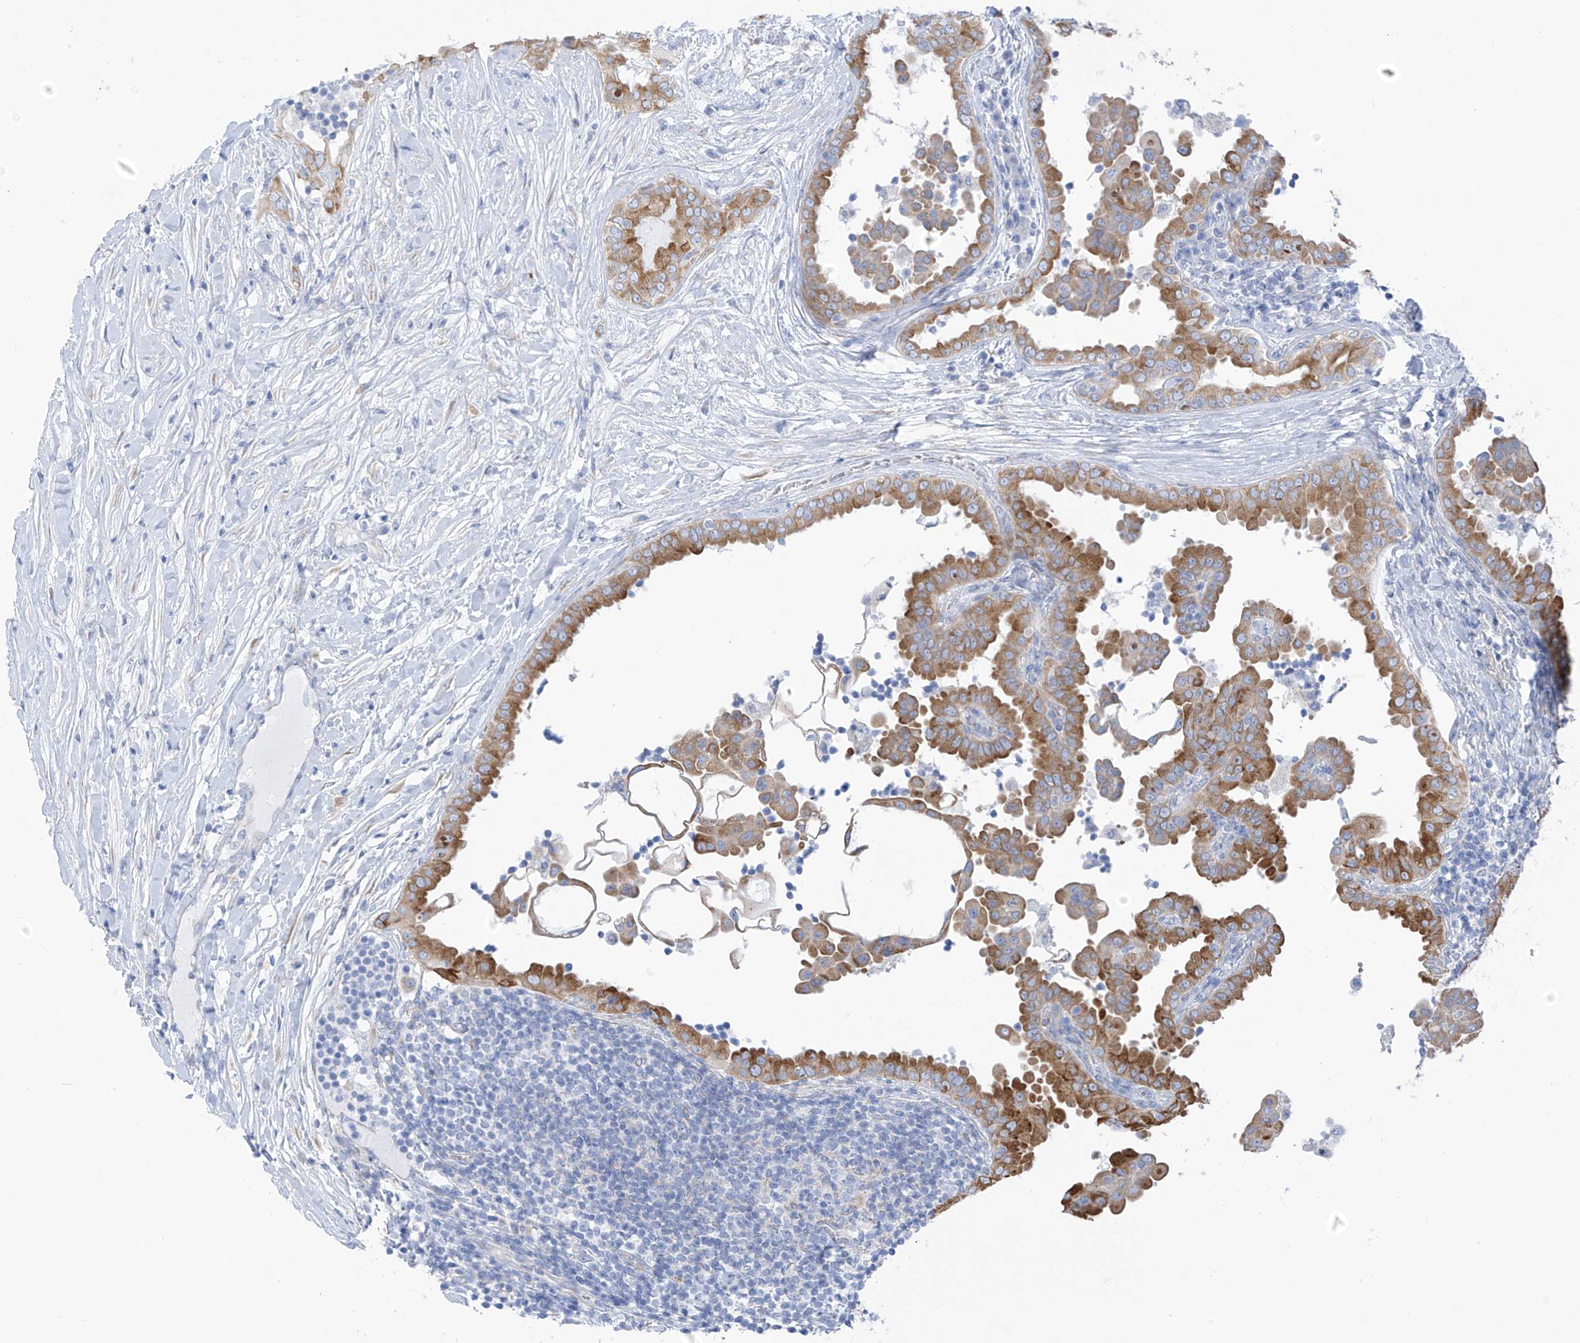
{"staining": {"intensity": "strong", "quantity": "25%-75%", "location": "cytoplasmic/membranous"}, "tissue": "thyroid cancer", "cell_type": "Tumor cells", "image_type": "cancer", "snomed": [{"axis": "morphology", "description": "Papillary adenocarcinoma, NOS"}, {"axis": "topography", "description": "Thyroid gland"}], "caption": "Strong cytoplasmic/membranous expression is appreciated in approximately 25%-75% of tumor cells in thyroid cancer (papillary adenocarcinoma).", "gene": "RCN2", "patient": {"sex": "male", "age": 33}}